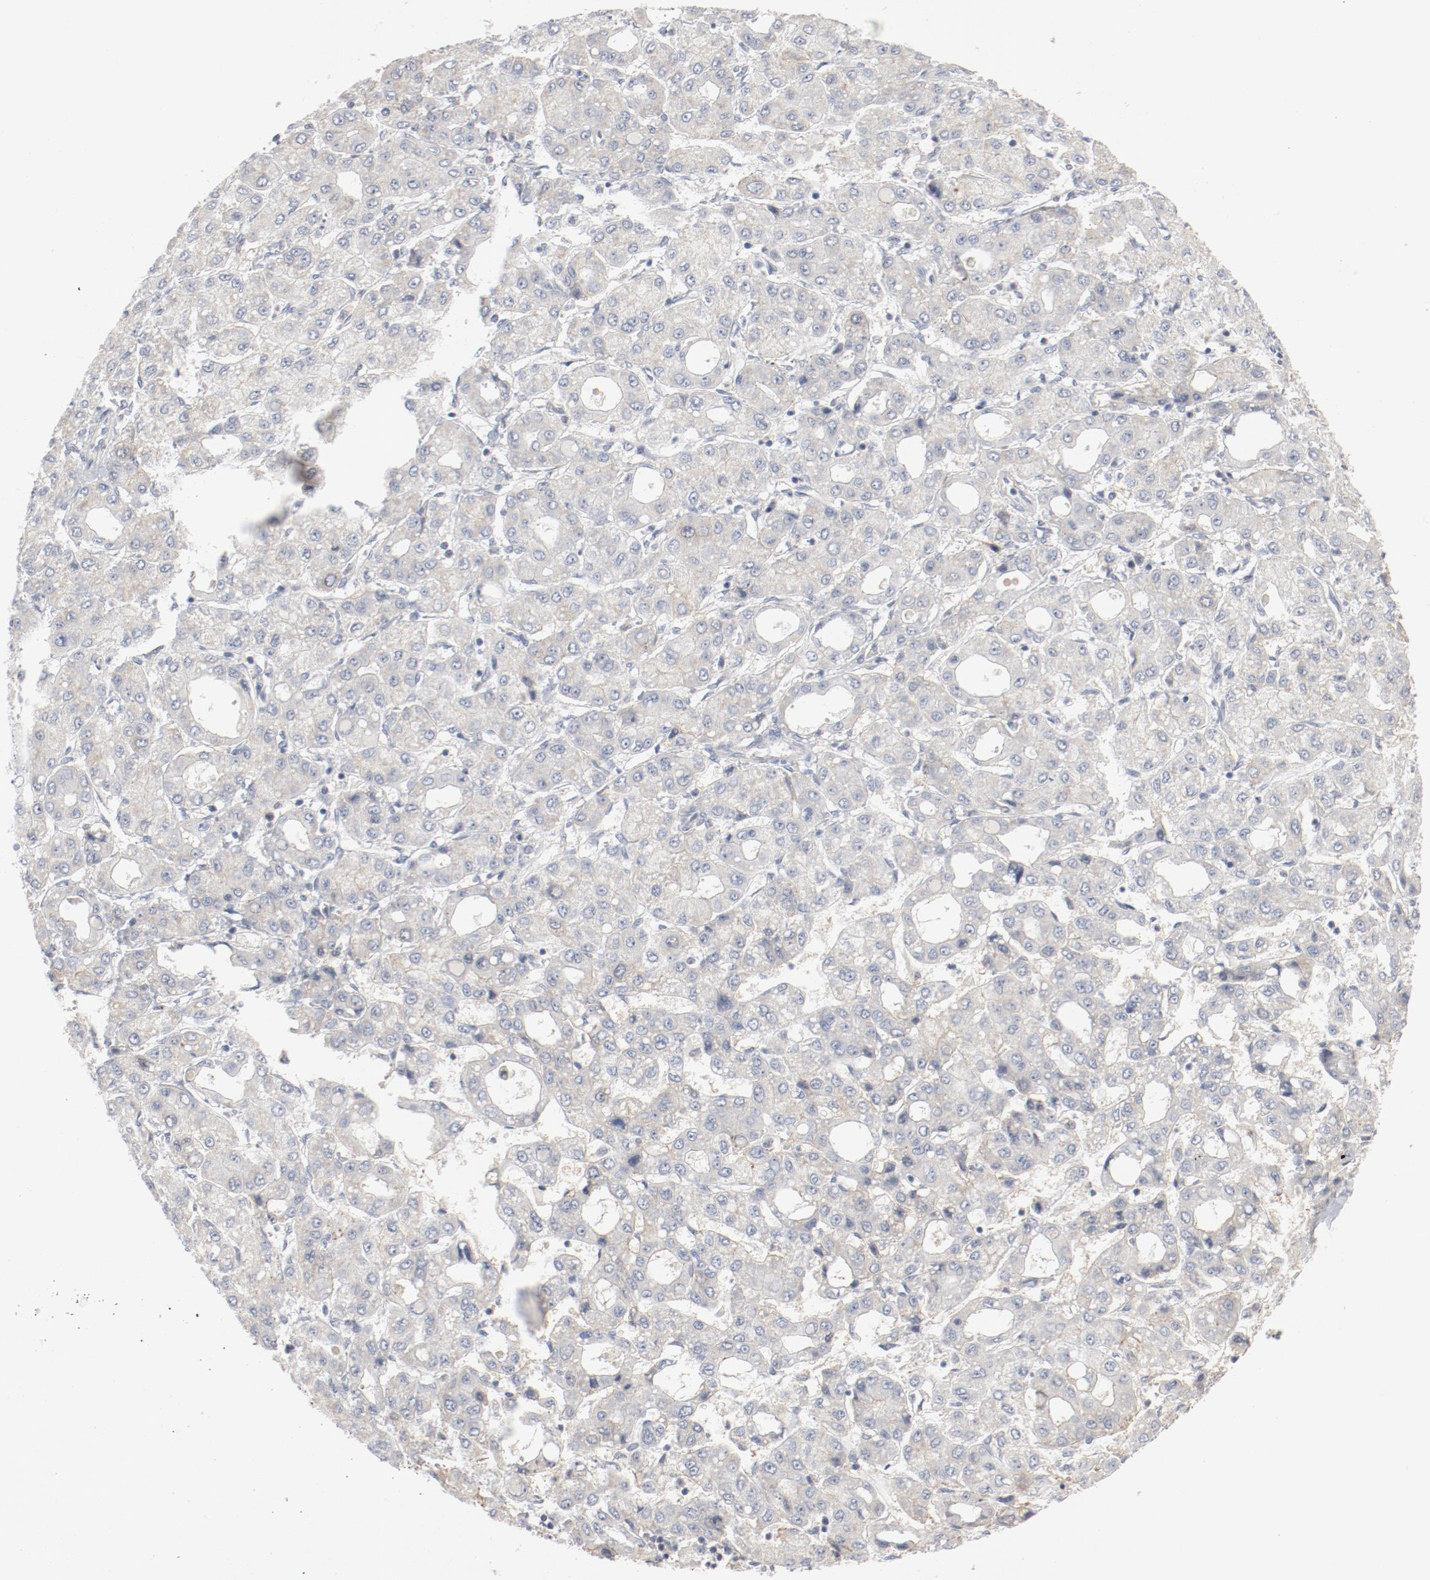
{"staining": {"intensity": "negative", "quantity": "none", "location": "none"}, "tissue": "liver cancer", "cell_type": "Tumor cells", "image_type": "cancer", "snomed": [{"axis": "morphology", "description": "Carcinoma, Hepatocellular, NOS"}, {"axis": "topography", "description": "Liver"}], "caption": "High magnification brightfield microscopy of hepatocellular carcinoma (liver) stained with DAB (3,3'-diaminobenzidine) (brown) and counterstained with hematoxylin (blue): tumor cells show no significant positivity.", "gene": "CDK1", "patient": {"sex": "male", "age": 69}}